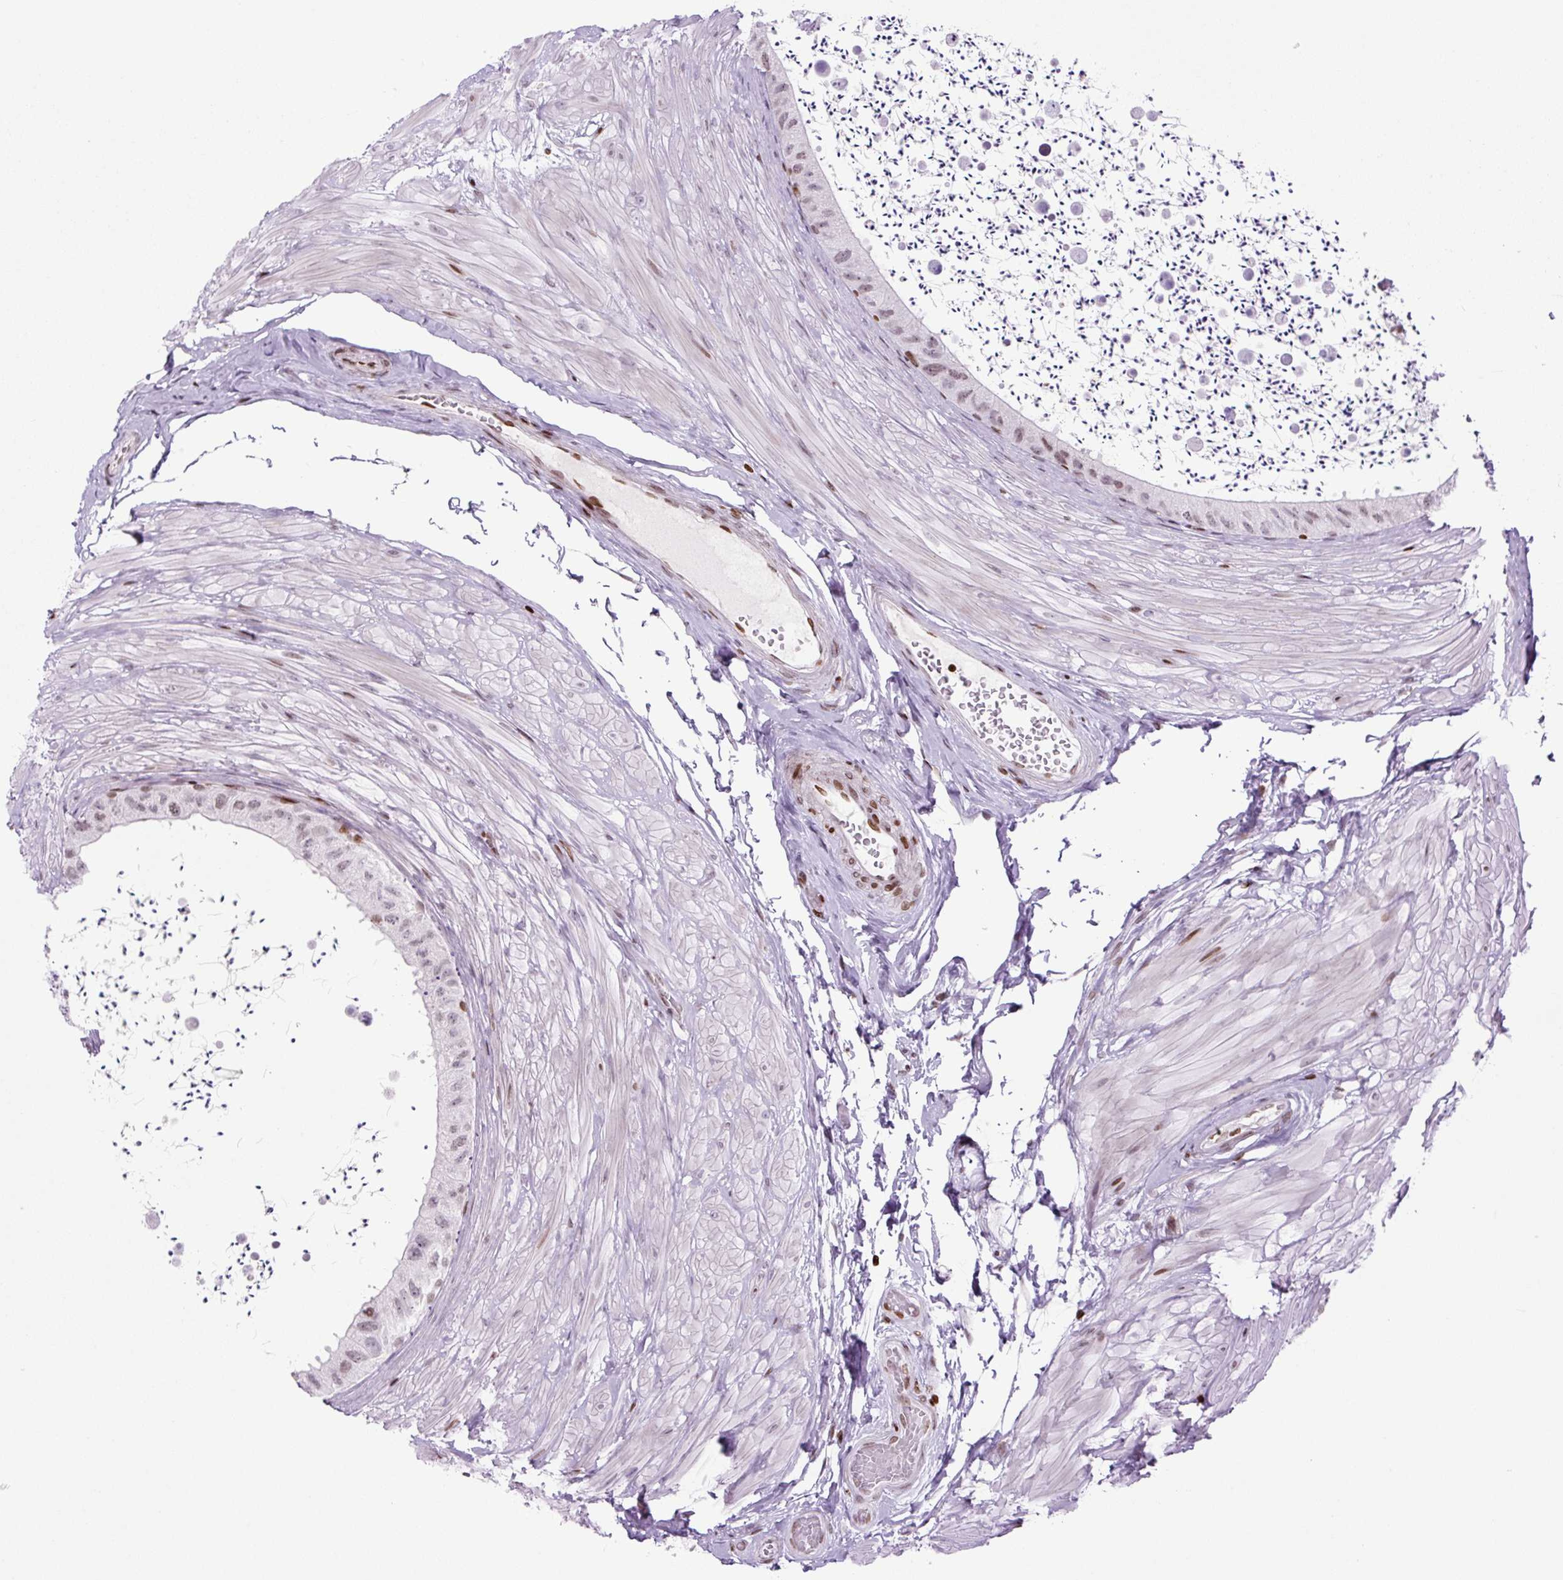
{"staining": {"intensity": "weak", "quantity": "25%-75%", "location": "nuclear"}, "tissue": "epididymis", "cell_type": "Glandular cells", "image_type": "normal", "snomed": [{"axis": "morphology", "description": "Normal tissue, NOS"}, {"axis": "topography", "description": "Epididymis"}, {"axis": "topography", "description": "Peripheral nerve tissue"}], "caption": "High-magnification brightfield microscopy of benign epididymis stained with DAB (brown) and counterstained with hematoxylin (blue). glandular cells exhibit weak nuclear expression is identified in about25%-75% of cells. (Brightfield microscopy of DAB IHC at high magnification).", "gene": "H1", "patient": {"sex": "male", "age": 32}}